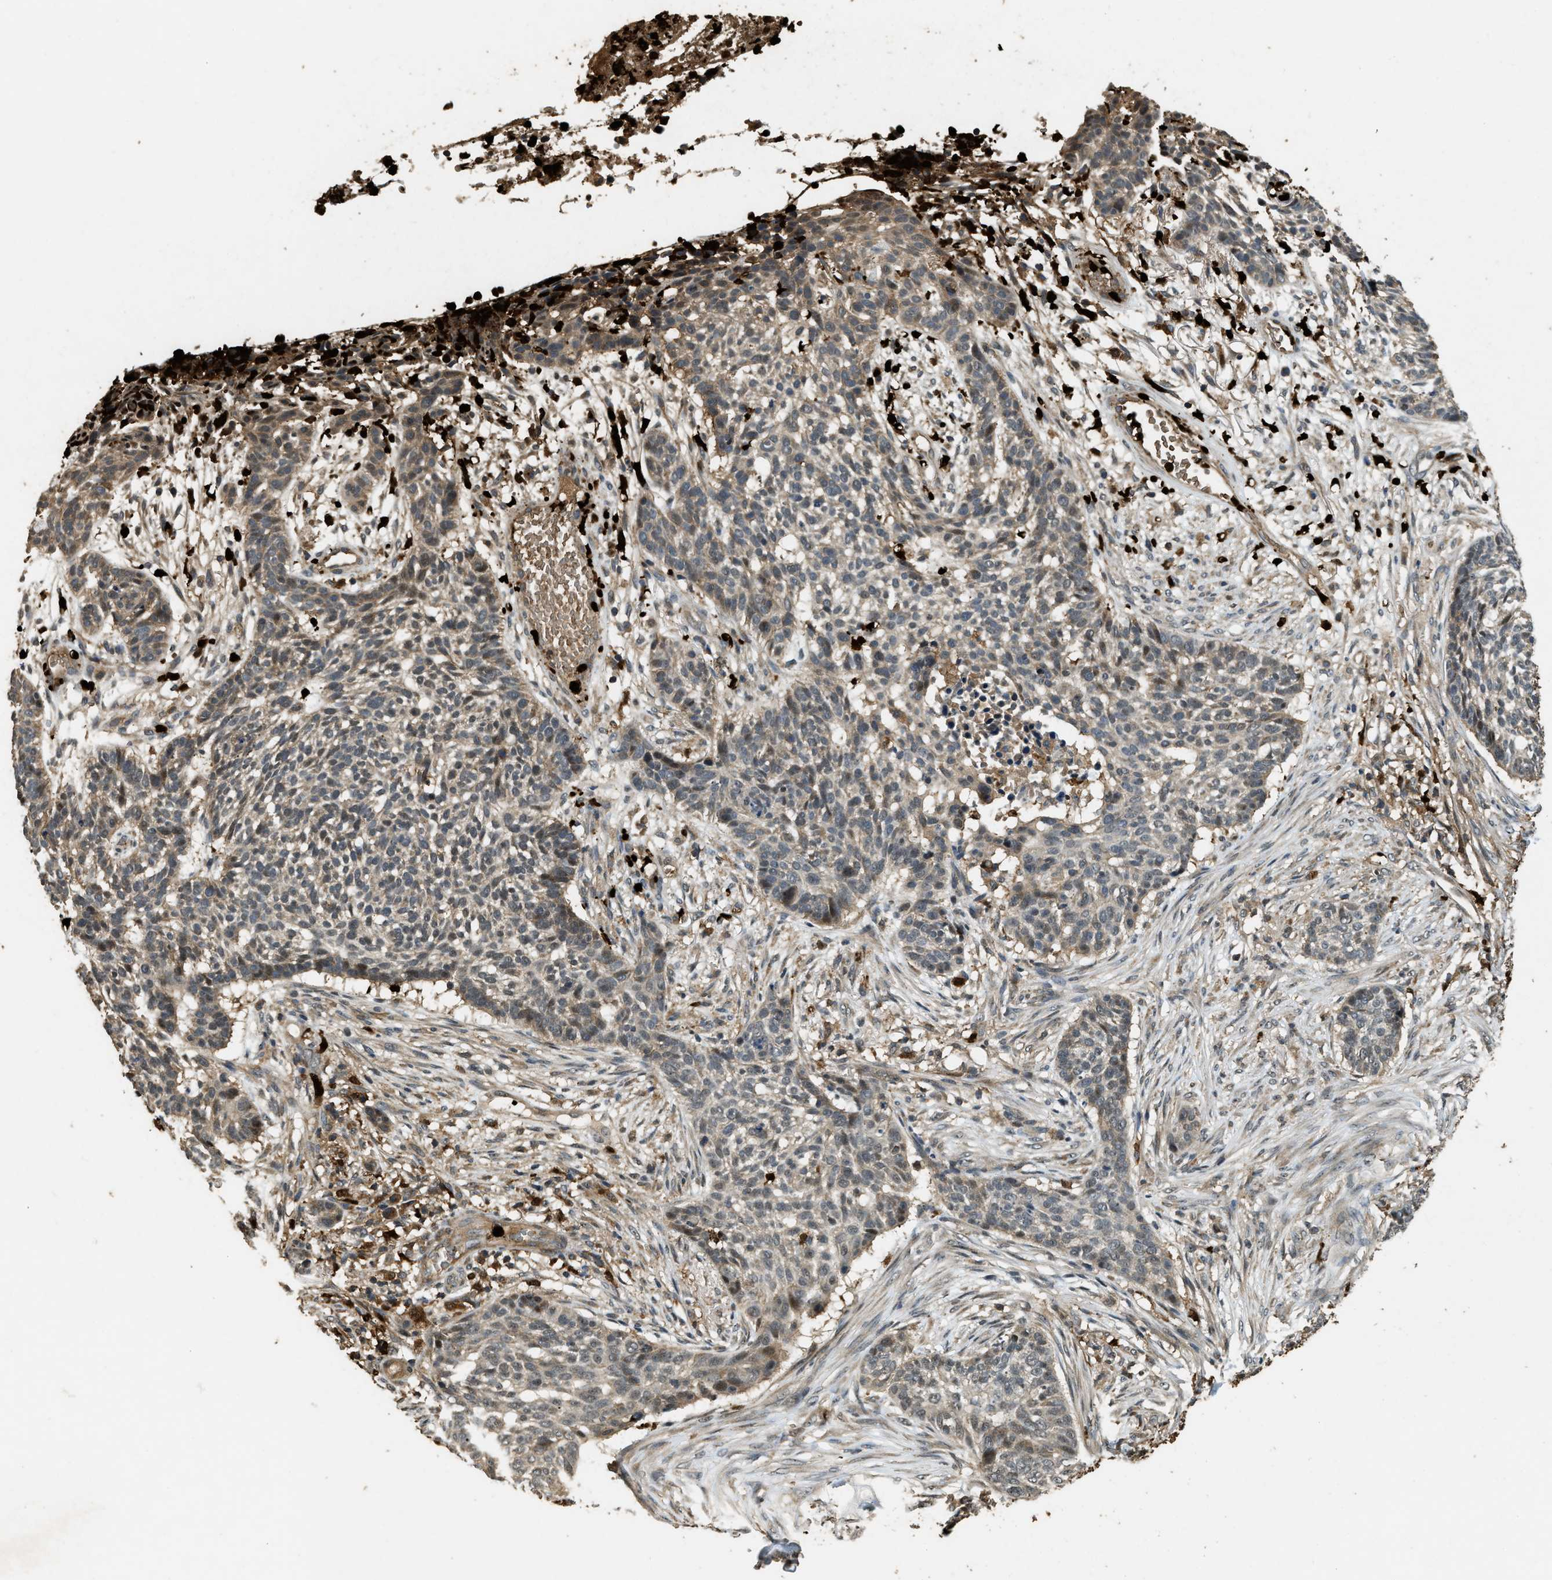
{"staining": {"intensity": "weak", "quantity": "<25%", "location": "cytoplasmic/membranous"}, "tissue": "skin cancer", "cell_type": "Tumor cells", "image_type": "cancer", "snomed": [{"axis": "morphology", "description": "Basal cell carcinoma"}, {"axis": "topography", "description": "Skin"}], "caption": "Micrograph shows no protein expression in tumor cells of basal cell carcinoma (skin) tissue. (Stains: DAB IHC with hematoxylin counter stain, Microscopy: brightfield microscopy at high magnification).", "gene": "RNF141", "patient": {"sex": "male", "age": 85}}